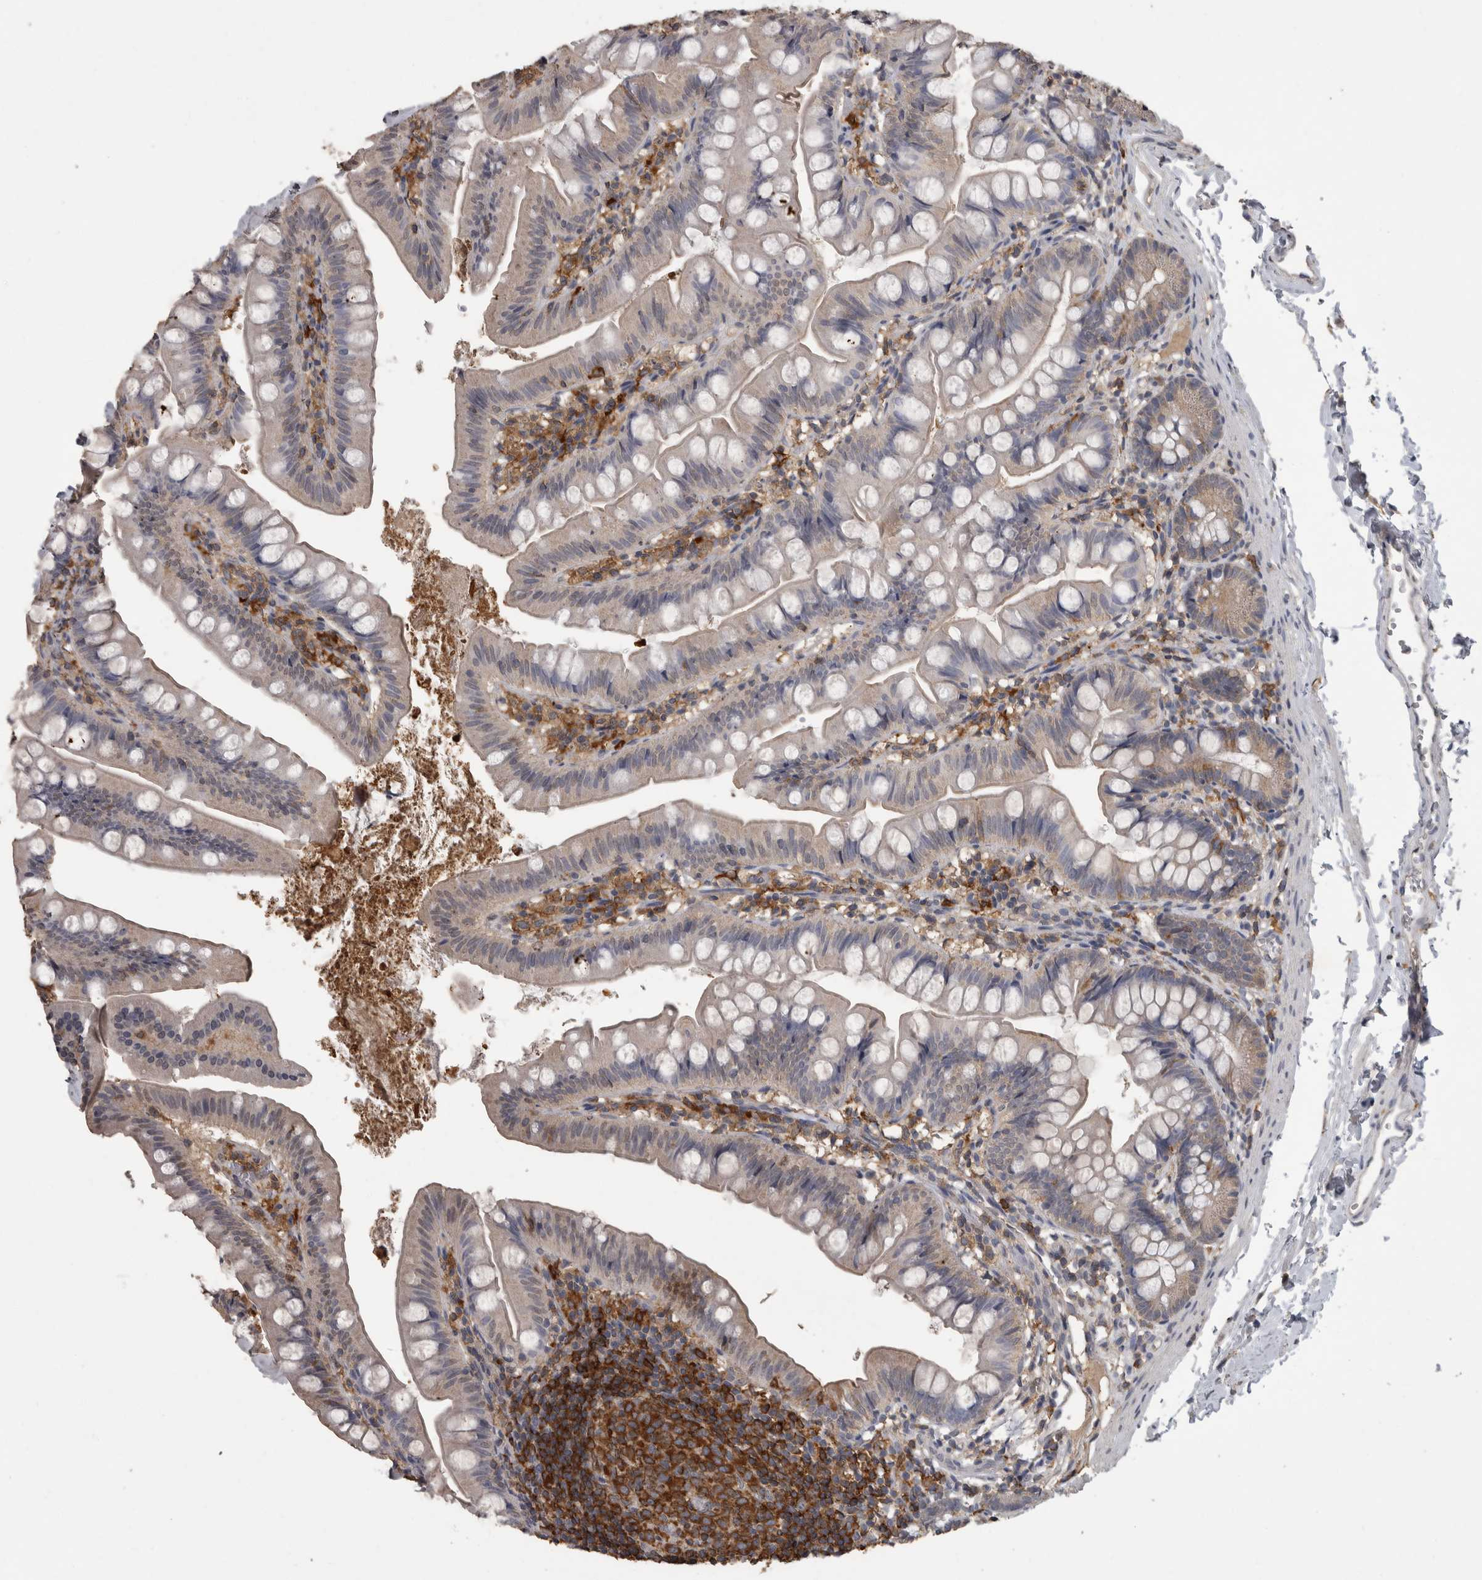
{"staining": {"intensity": "negative", "quantity": "none", "location": "none"}, "tissue": "small intestine", "cell_type": "Glandular cells", "image_type": "normal", "snomed": [{"axis": "morphology", "description": "Normal tissue, NOS"}, {"axis": "topography", "description": "Small intestine"}], "caption": "This is an immunohistochemistry (IHC) micrograph of unremarkable small intestine. There is no expression in glandular cells.", "gene": "PIK3AP1", "patient": {"sex": "male", "age": 7}}